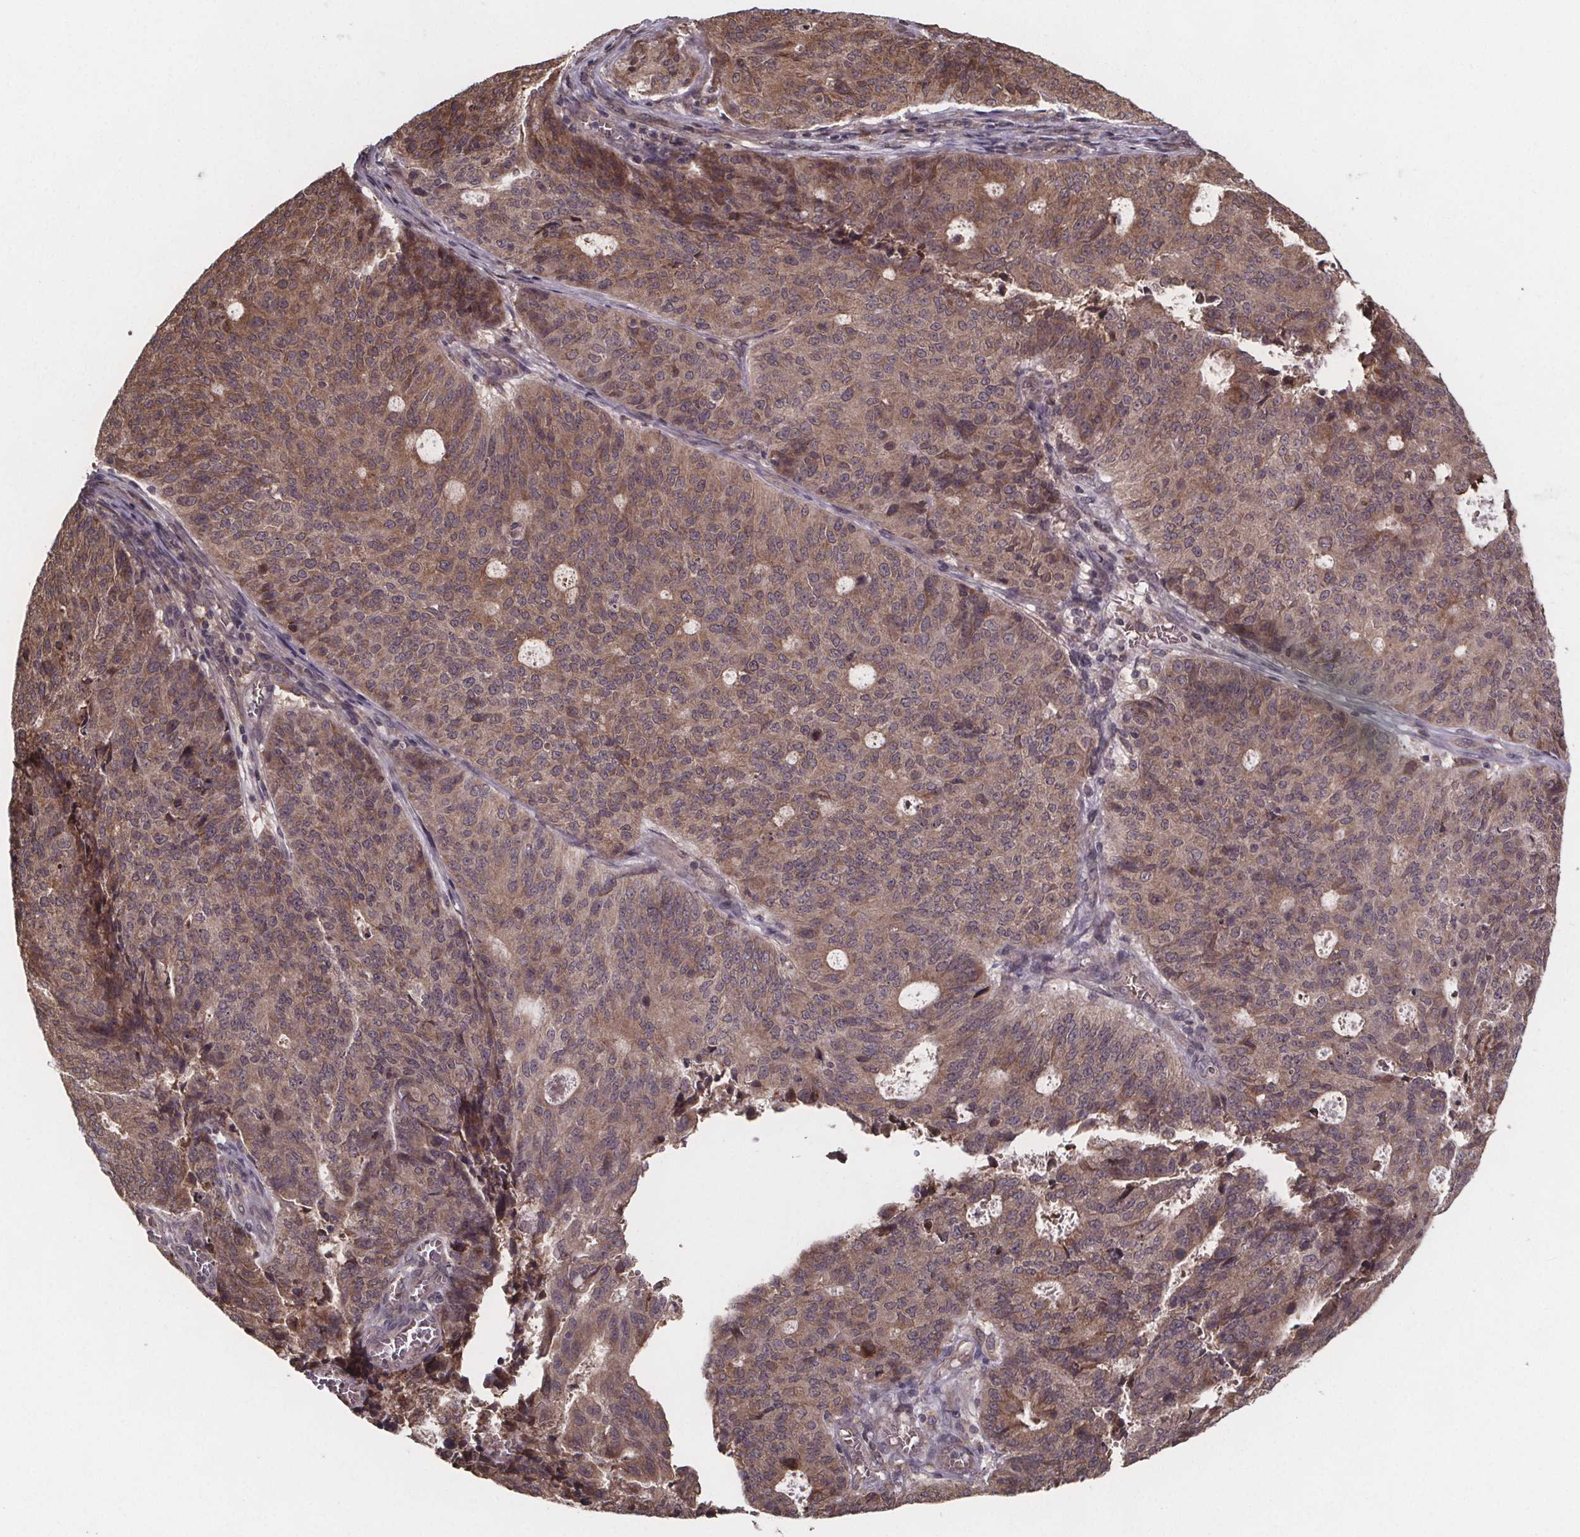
{"staining": {"intensity": "moderate", "quantity": ">75%", "location": "cytoplasmic/membranous"}, "tissue": "endometrial cancer", "cell_type": "Tumor cells", "image_type": "cancer", "snomed": [{"axis": "morphology", "description": "Adenocarcinoma, NOS"}, {"axis": "topography", "description": "Endometrium"}], "caption": "Immunohistochemical staining of endometrial cancer displays medium levels of moderate cytoplasmic/membranous protein staining in about >75% of tumor cells.", "gene": "SAT1", "patient": {"sex": "female", "age": 82}}